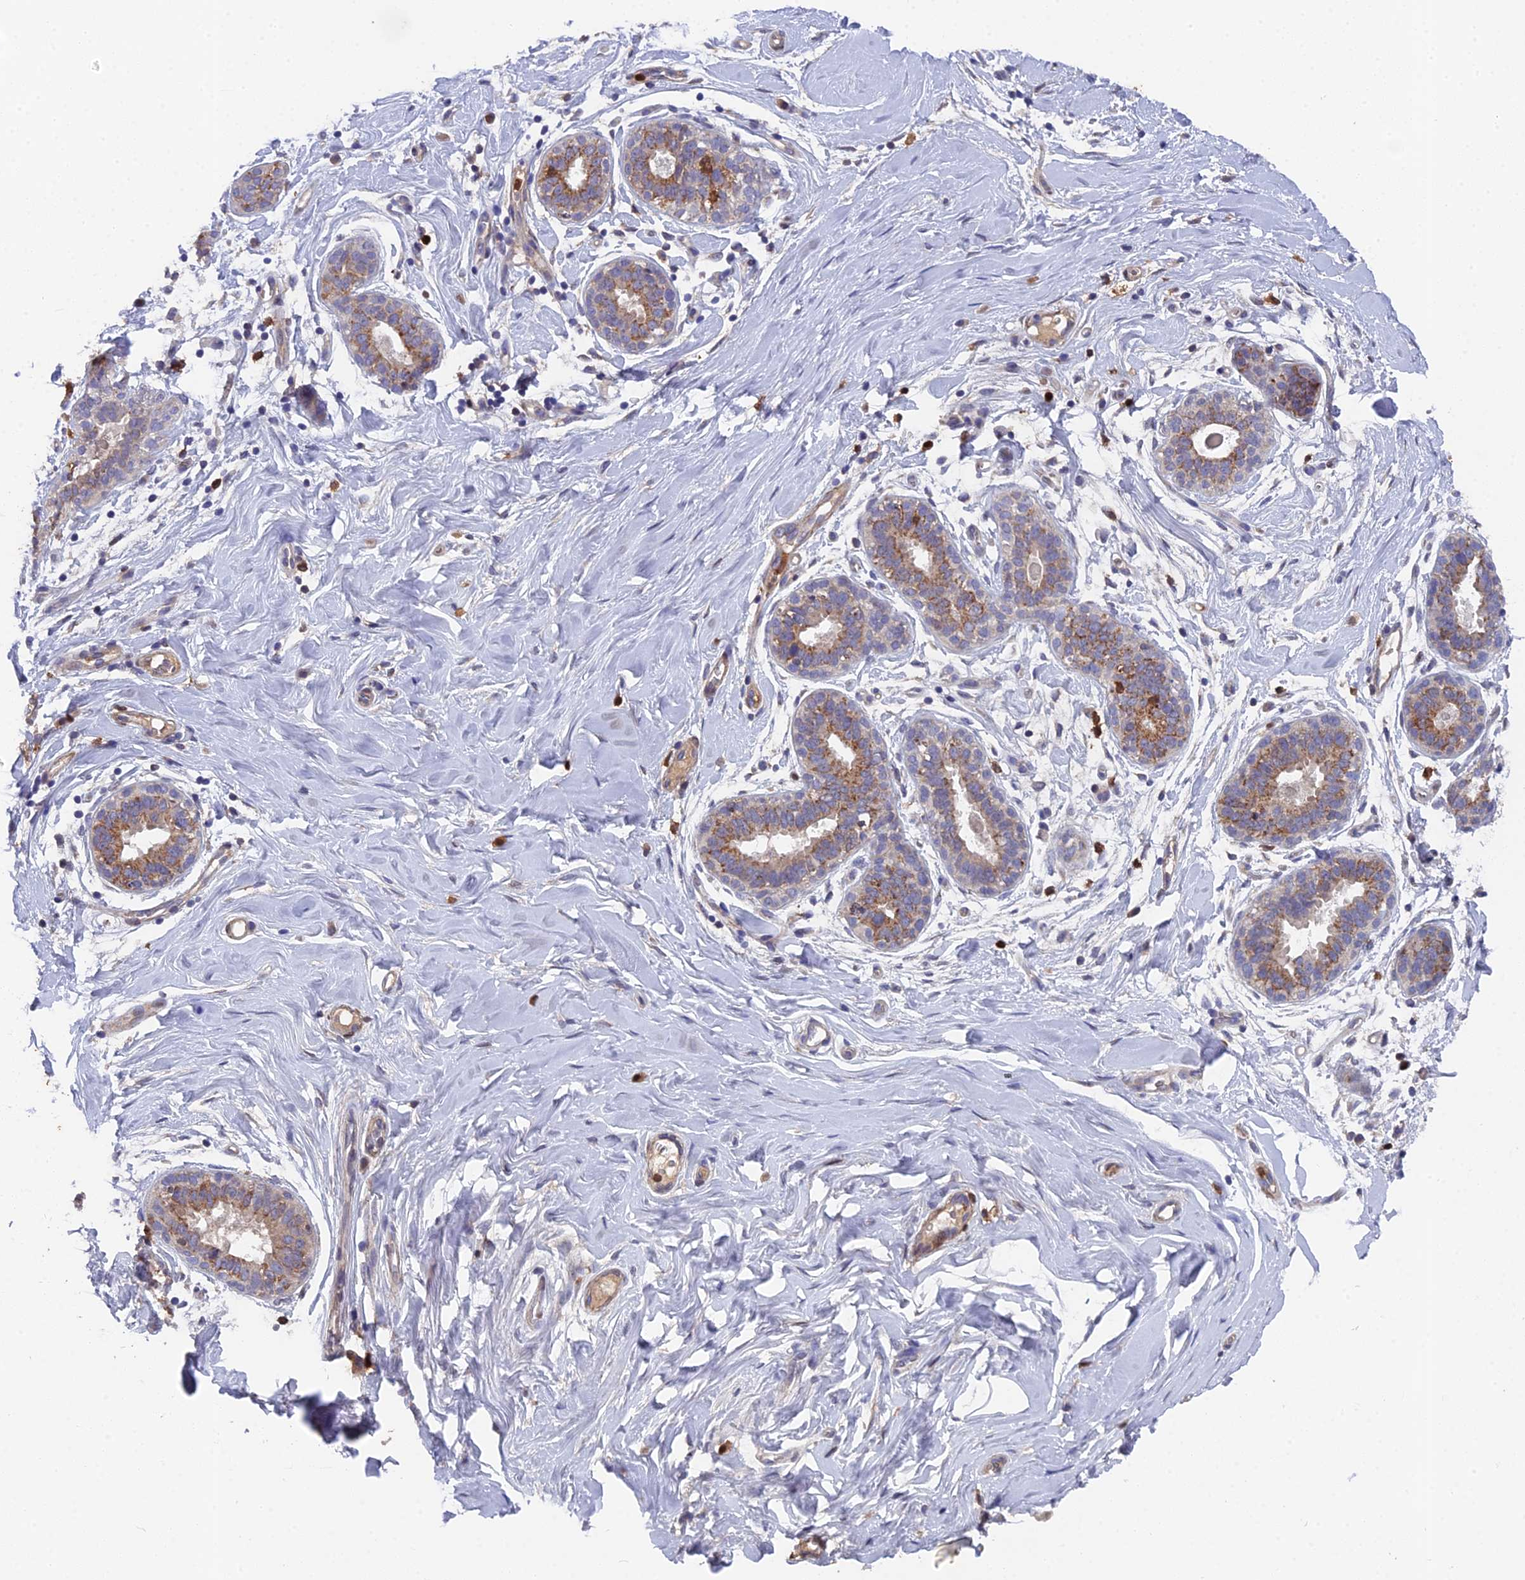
{"staining": {"intensity": "negative", "quantity": "none", "location": "none"}, "tissue": "adipose tissue", "cell_type": "Adipocytes", "image_type": "normal", "snomed": [{"axis": "morphology", "description": "Normal tissue, NOS"}, {"axis": "topography", "description": "Breast"}], "caption": "Immunohistochemical staining of unremarkable human adipose tissue demonstrates no significant positivity in adipocytes.", "gene": "GALK2", "patient": {"sex": "female", "age": 26}}